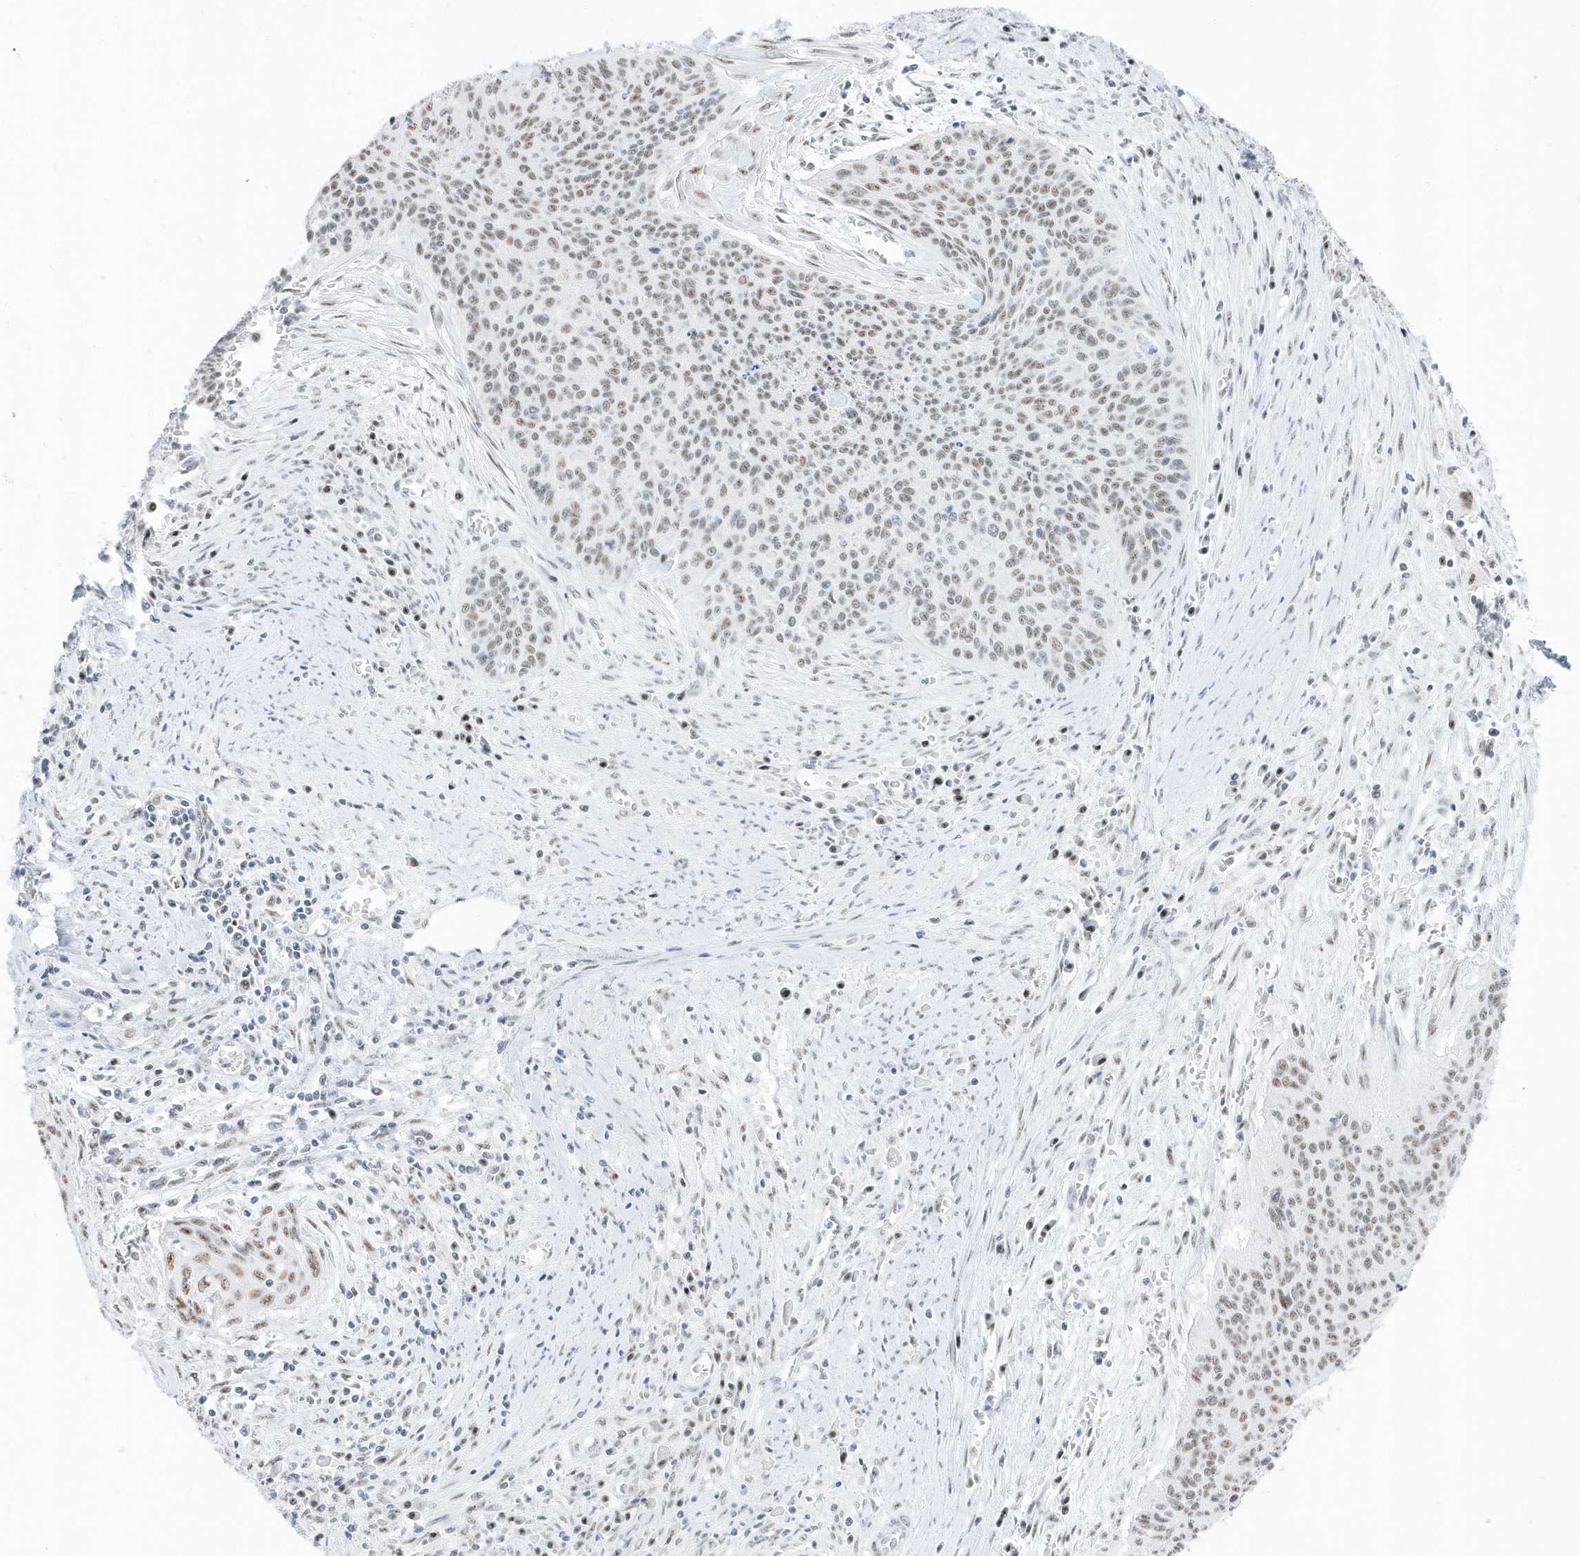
{"staining": {"intensity": "moderate", "quantity": ">75%", "location": "nuclear"}, "tissue": "cervical cancer", "cell_type": "Tumor cells", "image_type": "cancer", "snomed": [{"axis": "morphology", "description": "Squamous cell carcinoma, NOS"}, {"axis": "topography", "description": "Cervix"}], "caption": "IHC staining of cervical cancer, which reveals medium levels of moderate nuclear positivity in approximately >75% of tumor cells indicating moderate nuclear protein staining. The staining was performed using DAB (3,3'-diaminobenzidine) (brown) for protein detection and nuclei were counterstained in hematoxylin (blue).", "gene": "PLEKHN1", "patient": {"sex": "female", "age": 55}}